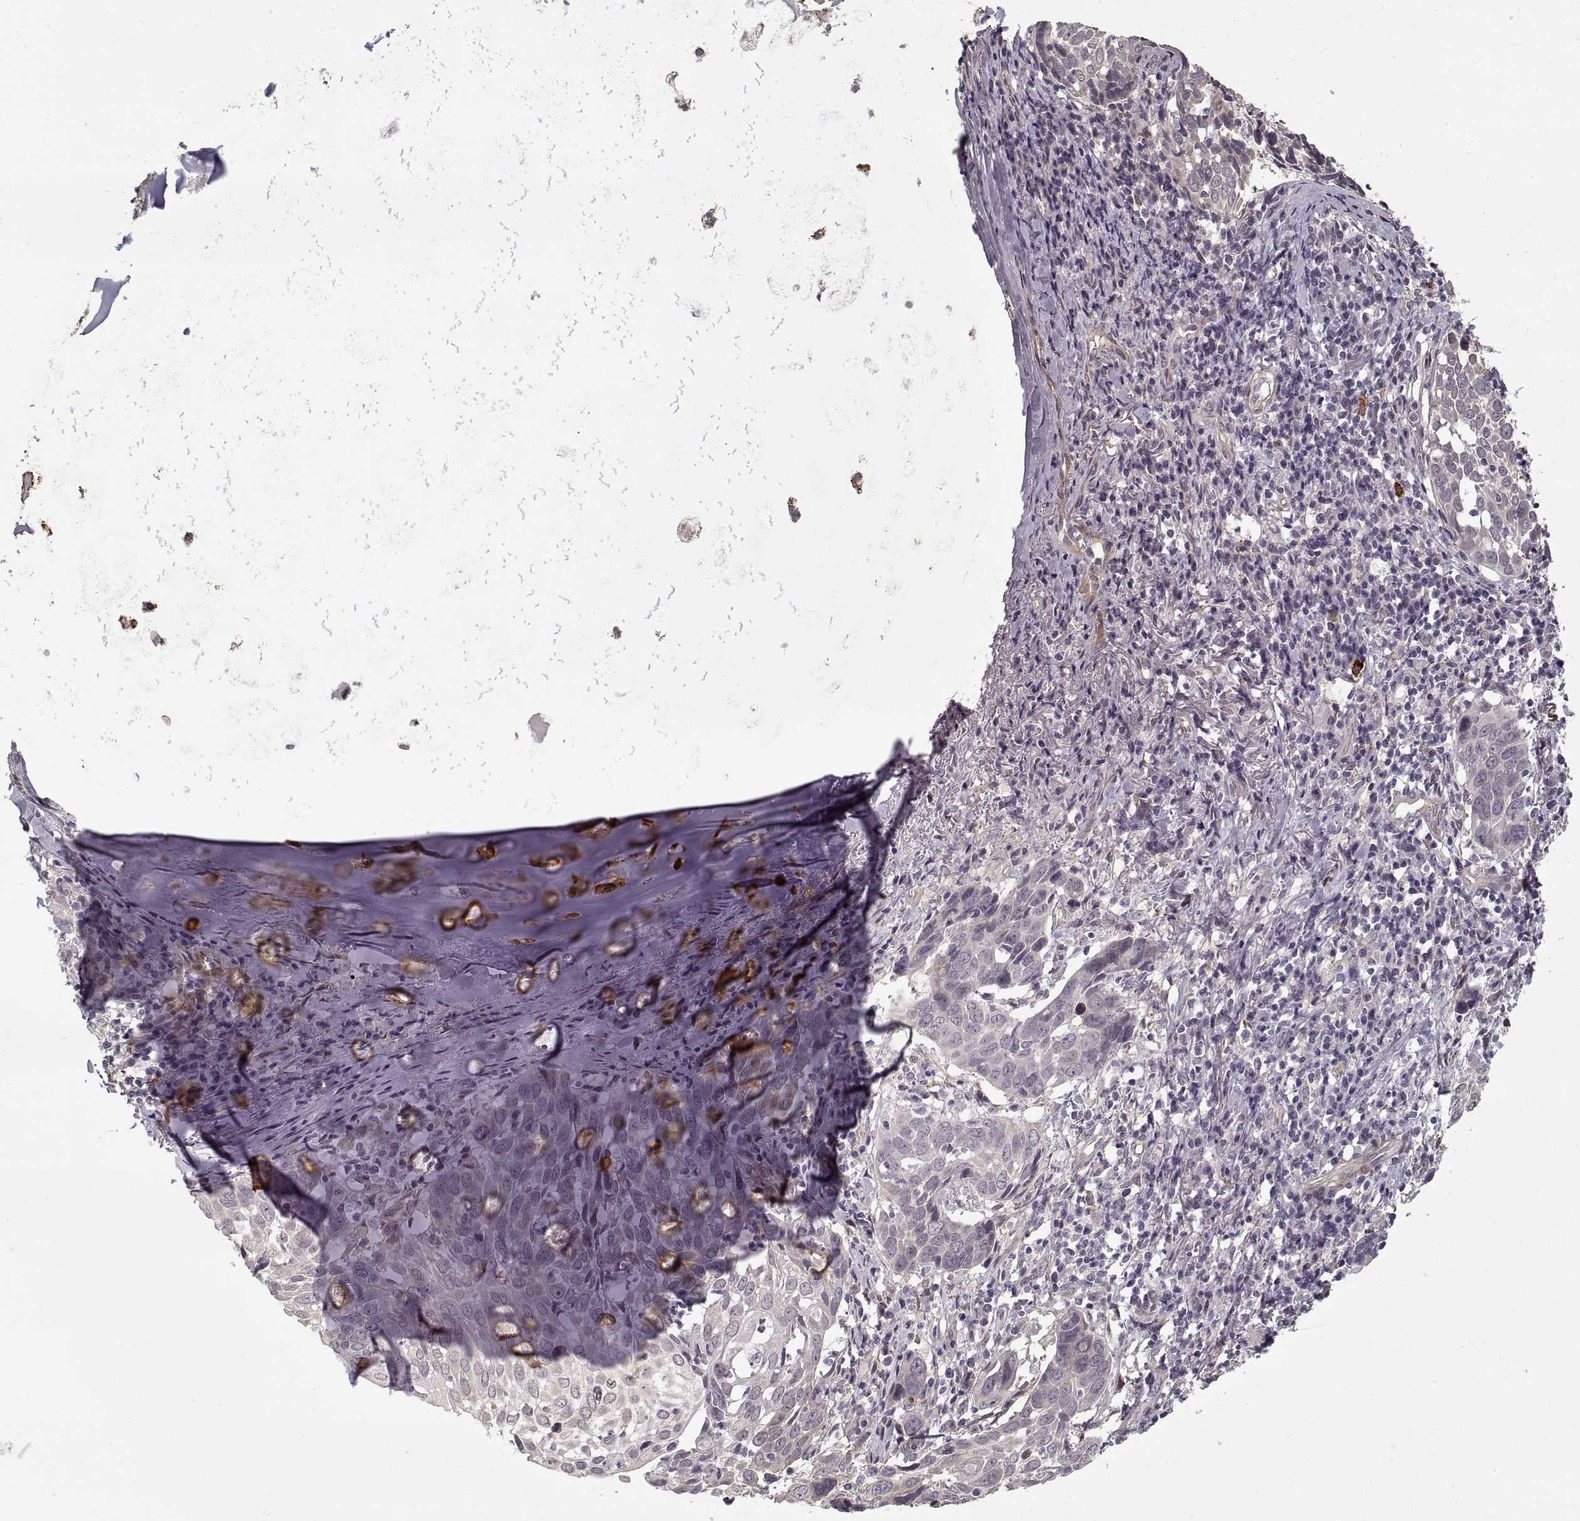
{"staining": {"intensity": "negative", "quantity": "none", "location": "none"}, "tissue": "lung cancer", "cell_type": "Tumor cells", "image_type": "cancer", "snomed": [{"axis": "morphology", "description": "Squamous cell carcinoma, NOS"}, {"axis": "topography", "description": "Lung"}], "caption": "Immunohistochemical staining of human lung cancer (squamous cell carcinoma) demonstrates no significant positivity in tumor cells.", "gene": "LAMB2", "patient": {"sex": "male", "age": 57}}